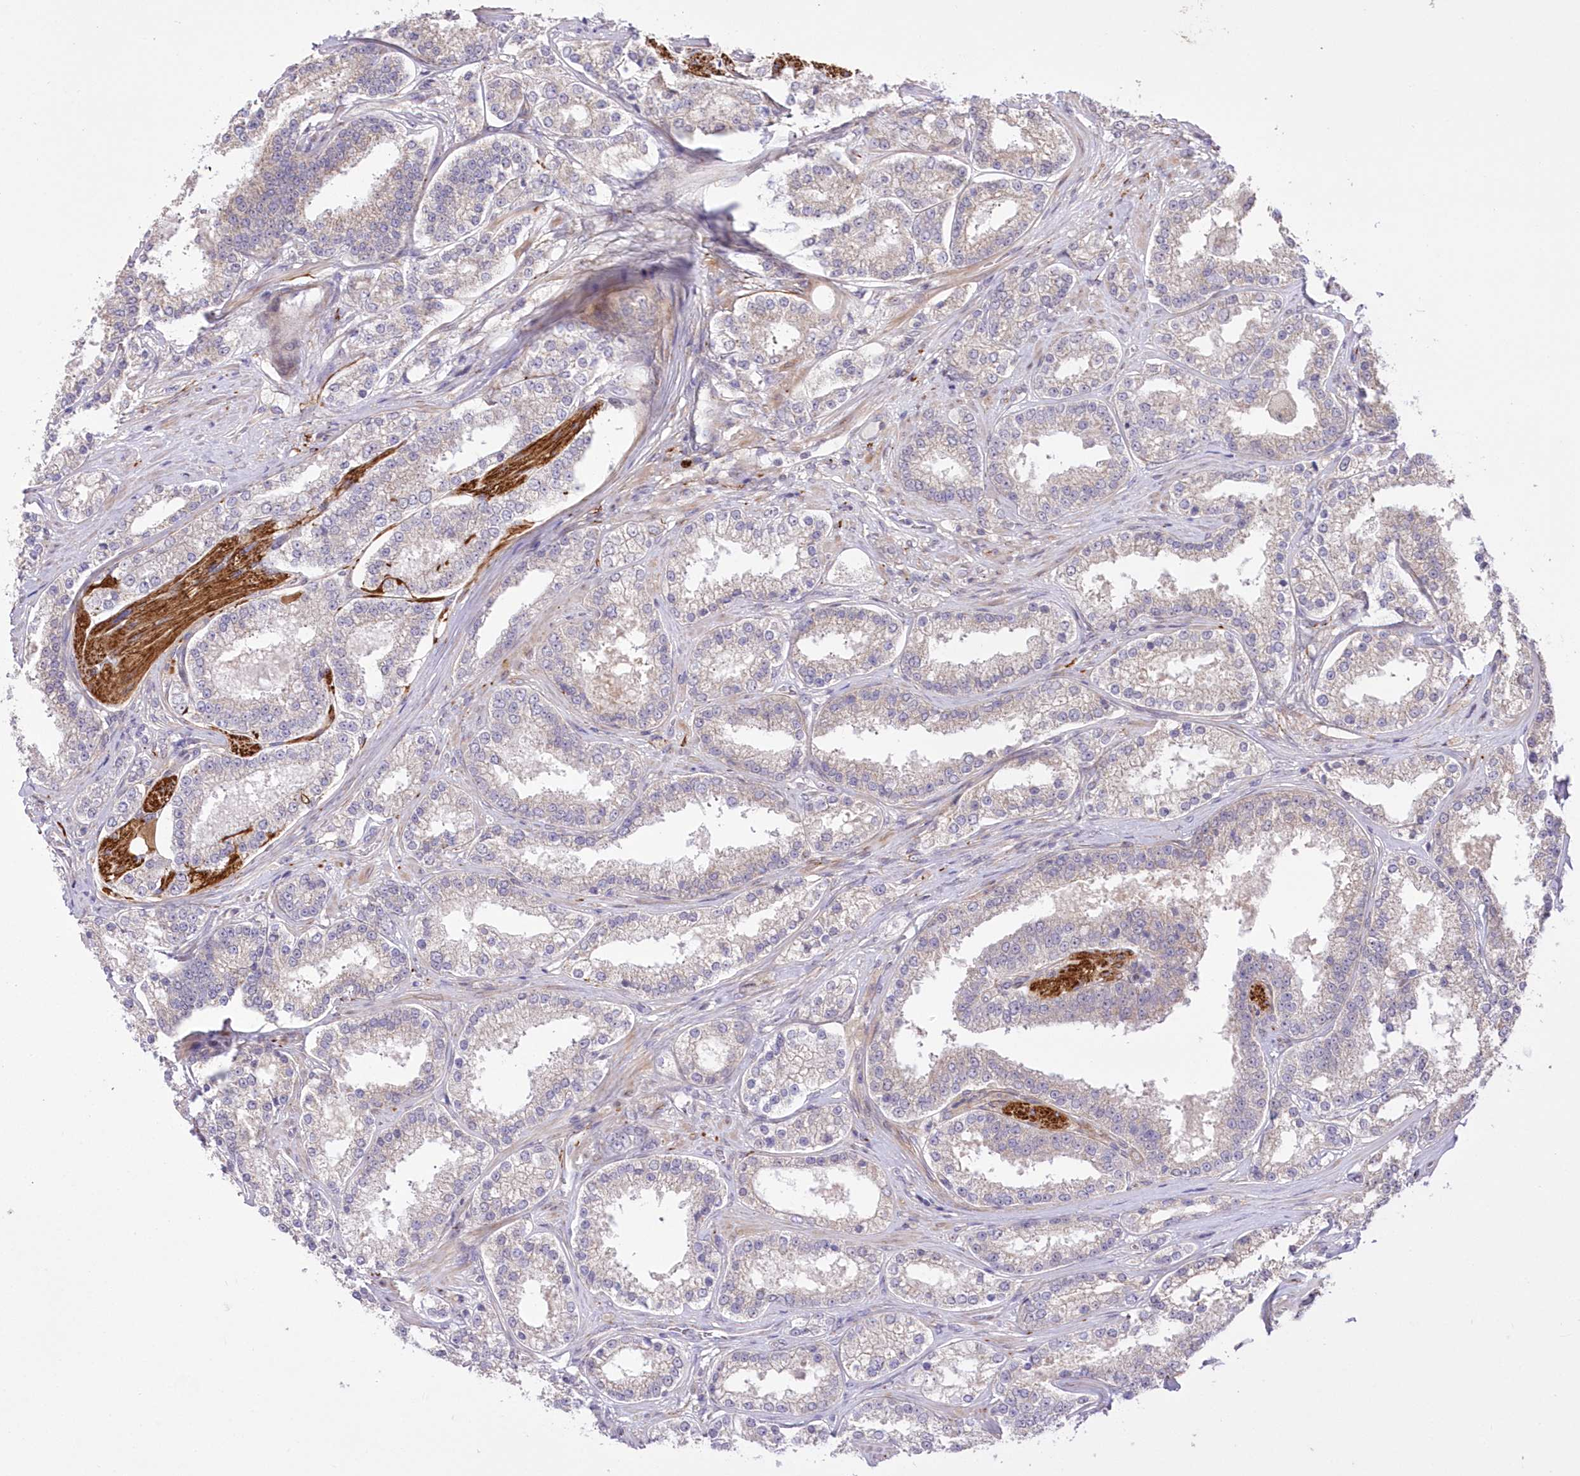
{"staining": {"intensity": "negative", "quantity": "none", "location": "none"}, "tissue": "prostate cancer", "cell_type": "Tumor cells", "image_type": "cancer", "snomed": [{"axis": "morphology", "description": "Normal tissue, NOS"}, {"axis": "morphology", "description": "Adenocarcinoma, High grade"}, {"axis": "topography", "description": "Prostate"}], "caption": "The immunohistochemistry (IHC) micrograph has no significant expression in tumor cells of high-grade adenocarcinoma (prostate) tissue.", "gene": "FAM241B", "patient": {"sex": "male", "age": 83}}